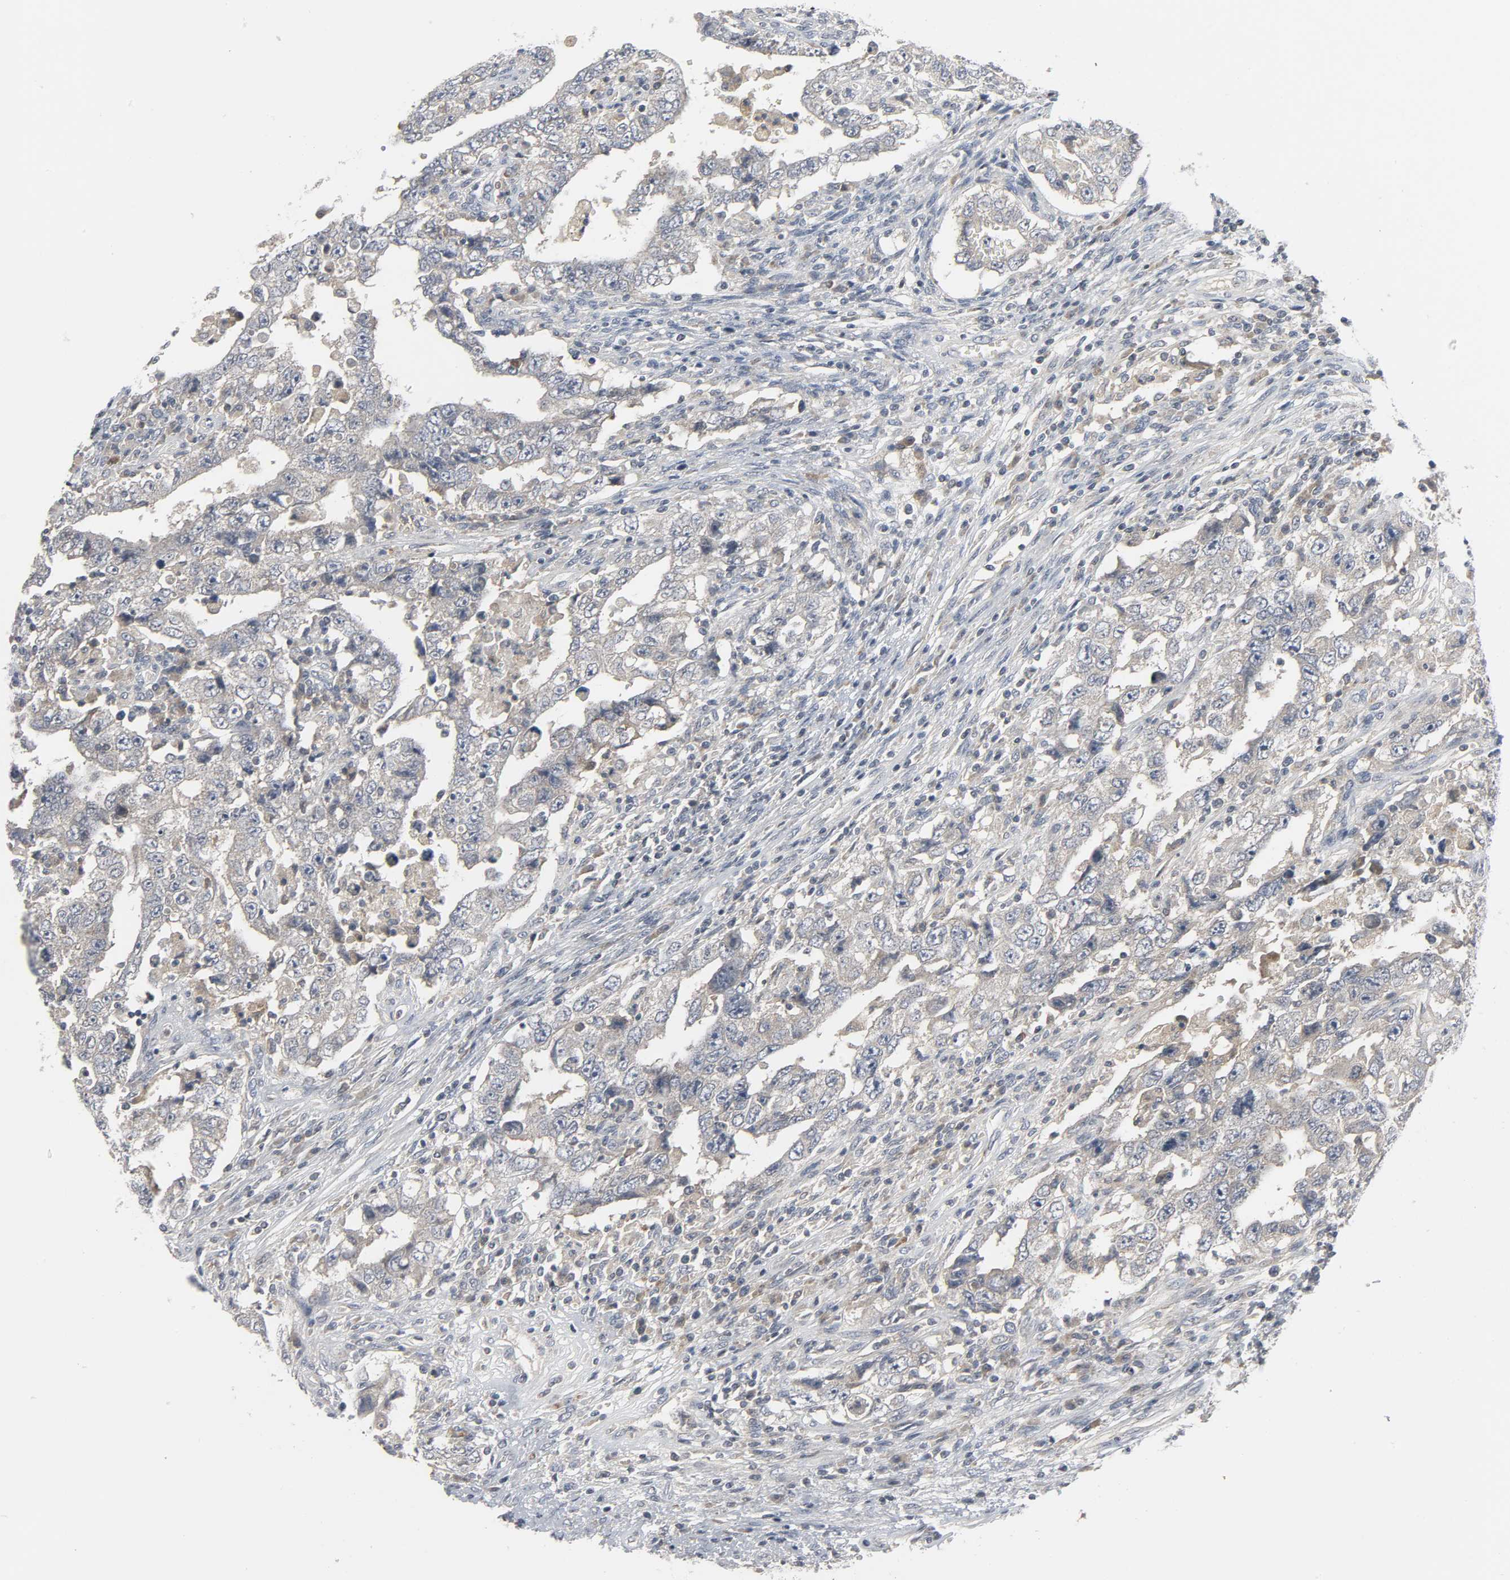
{"staining": {"intensity": "weak", "quantity": "25%-75%", "location": "cytoplasmic/membranous"}, "tissue": "testis cancer", "cell_type": "Tumor cells", "image_type": "cancer", "snomed": [{"axis": "morphology", "description": "Carcinoma, Embryonal, NOS"}, {"axis": "topography", "description": "Testis"}], "caption": "Testis embryonal carcinoma tissue exhibits weak cytoplasmic/membranous positivity in approximately 25%-75% of tumor cells", "gene": "CLIP1", "patient": {"sex": "male", "age": 26}}